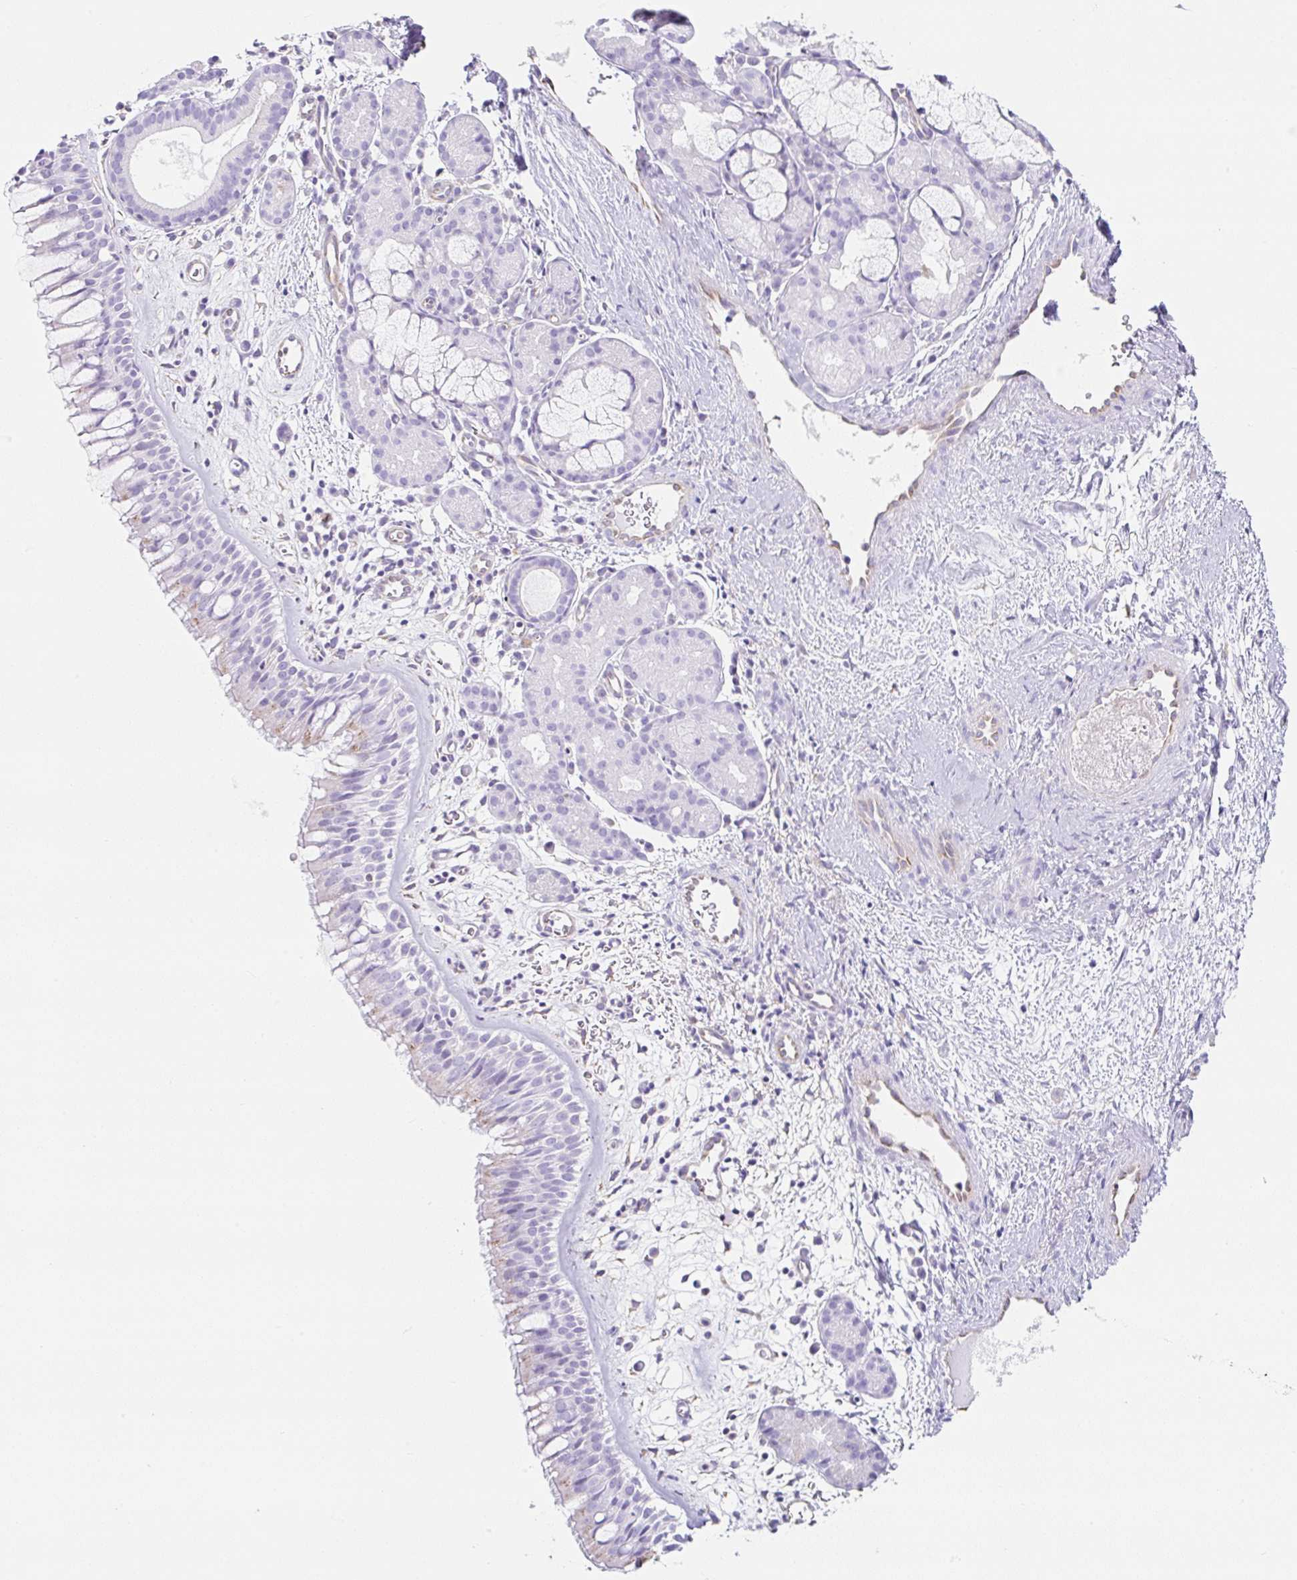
{"staining": {"intensity": "weak", "quantity": "<25%", "location": "cytoplasmic/membranous"}, "tissue": "nasopharynx", "cell_type": "Respiratory epithelial cells", "image_type": "normal", "snomed": [{"axis": "morphology", "description": "Normal tissue, NOS"}, {"axis": "topography", "description": "Nasopharynx"}], "caption": "Respiratory epithelial cells show no significant staining in unremarkable nasopharynx. (DAB (3,3'-diaminobenzidine) IHC, high magnification).", "gene": "DKK4", "patient": {"sex": "male", "age": 65}}